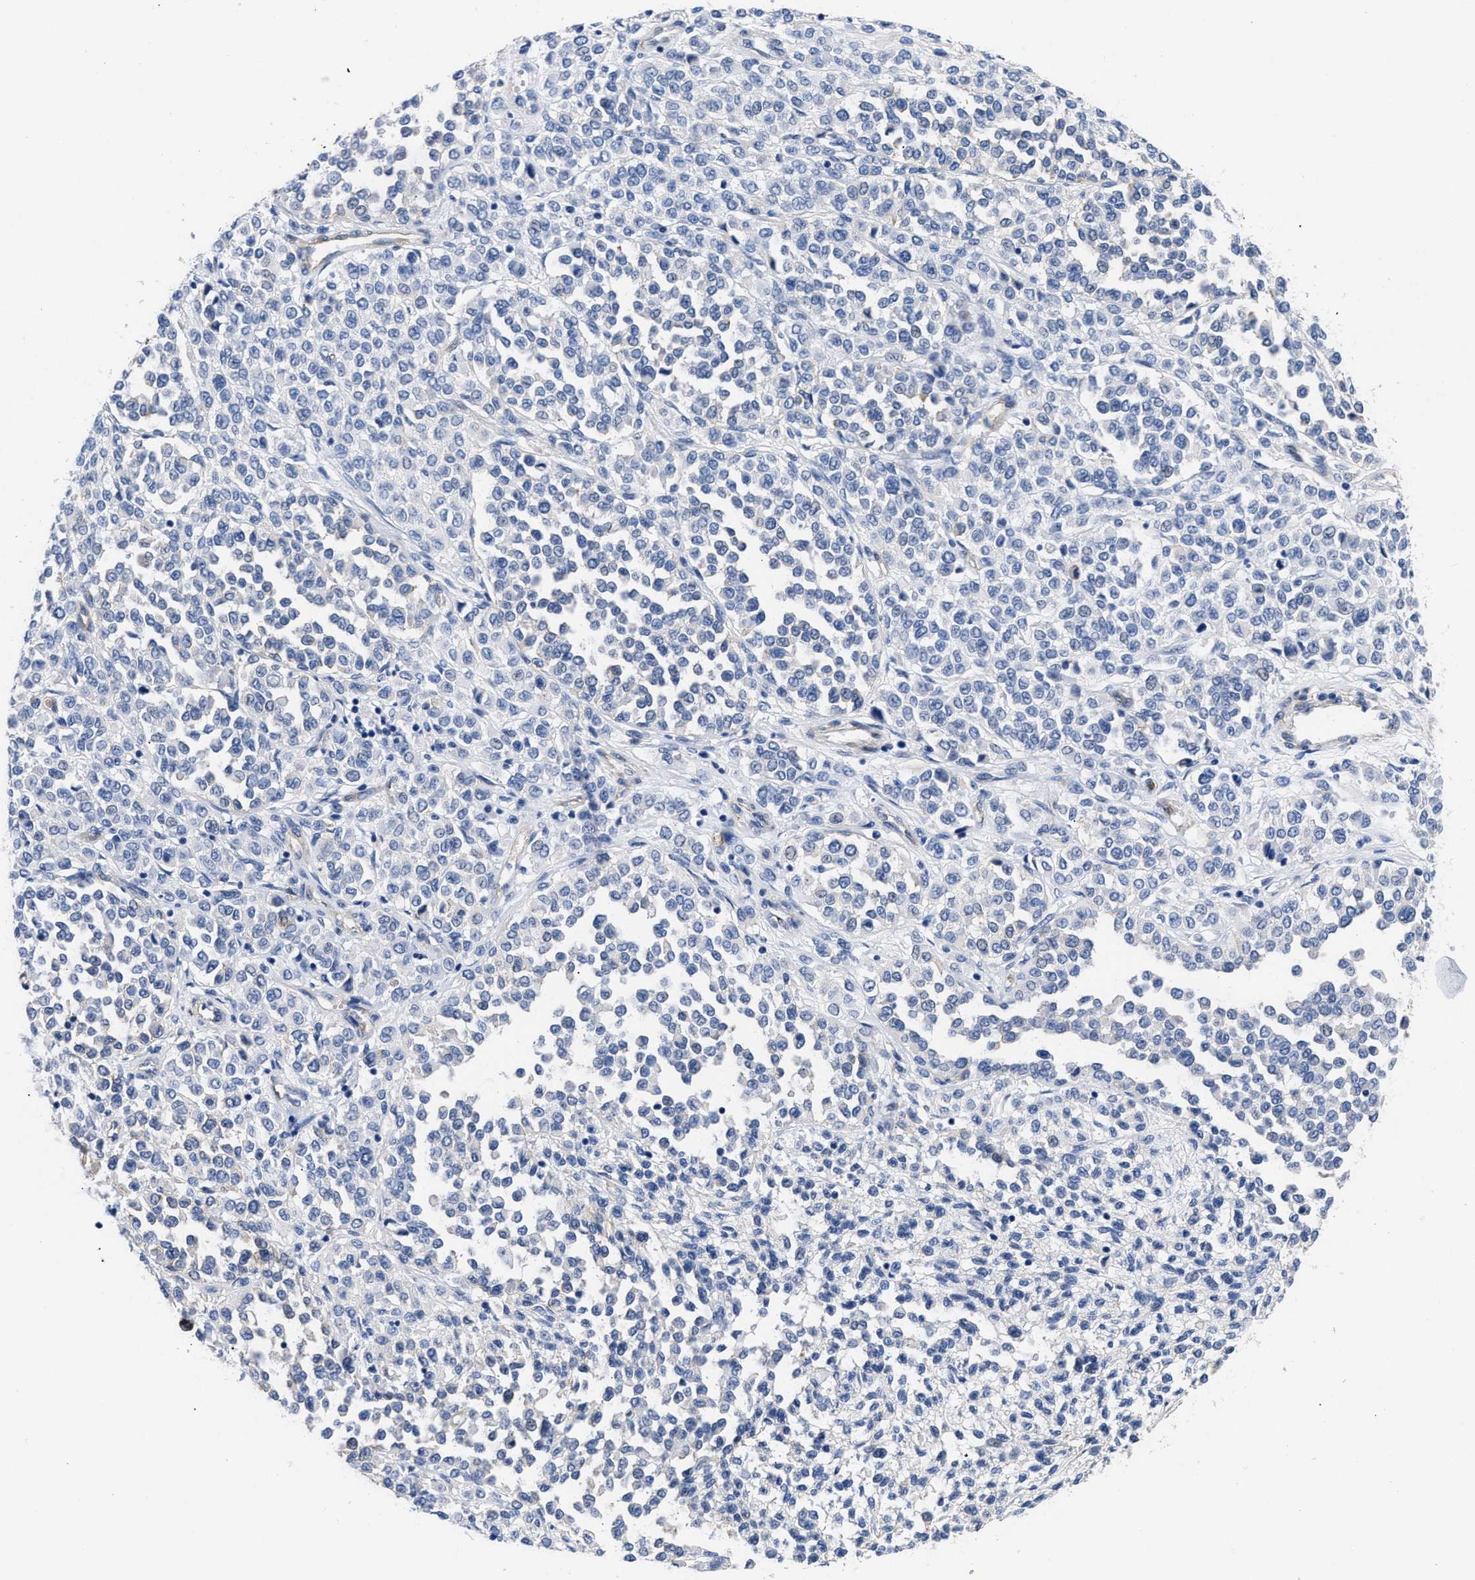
{"staining": {"intensity": "negative", "quantity": "none", "location": "none"}, "tissue": "melanoma", "cell_type": "Tumor cells", "image_type": "cancer", "snomed": [{"axis": "morphology", "description": "Malignant melanoma, Metastatic site"}, {"axis": "topography", "description": "Pancreas"}], "caption": "Histopathology image shows no protein expression in tumor cells of melanoma tissue. Nuclei are stained in blue.", "gene": "TRIM29", "patient": {"sex": "female", "age": 30}}